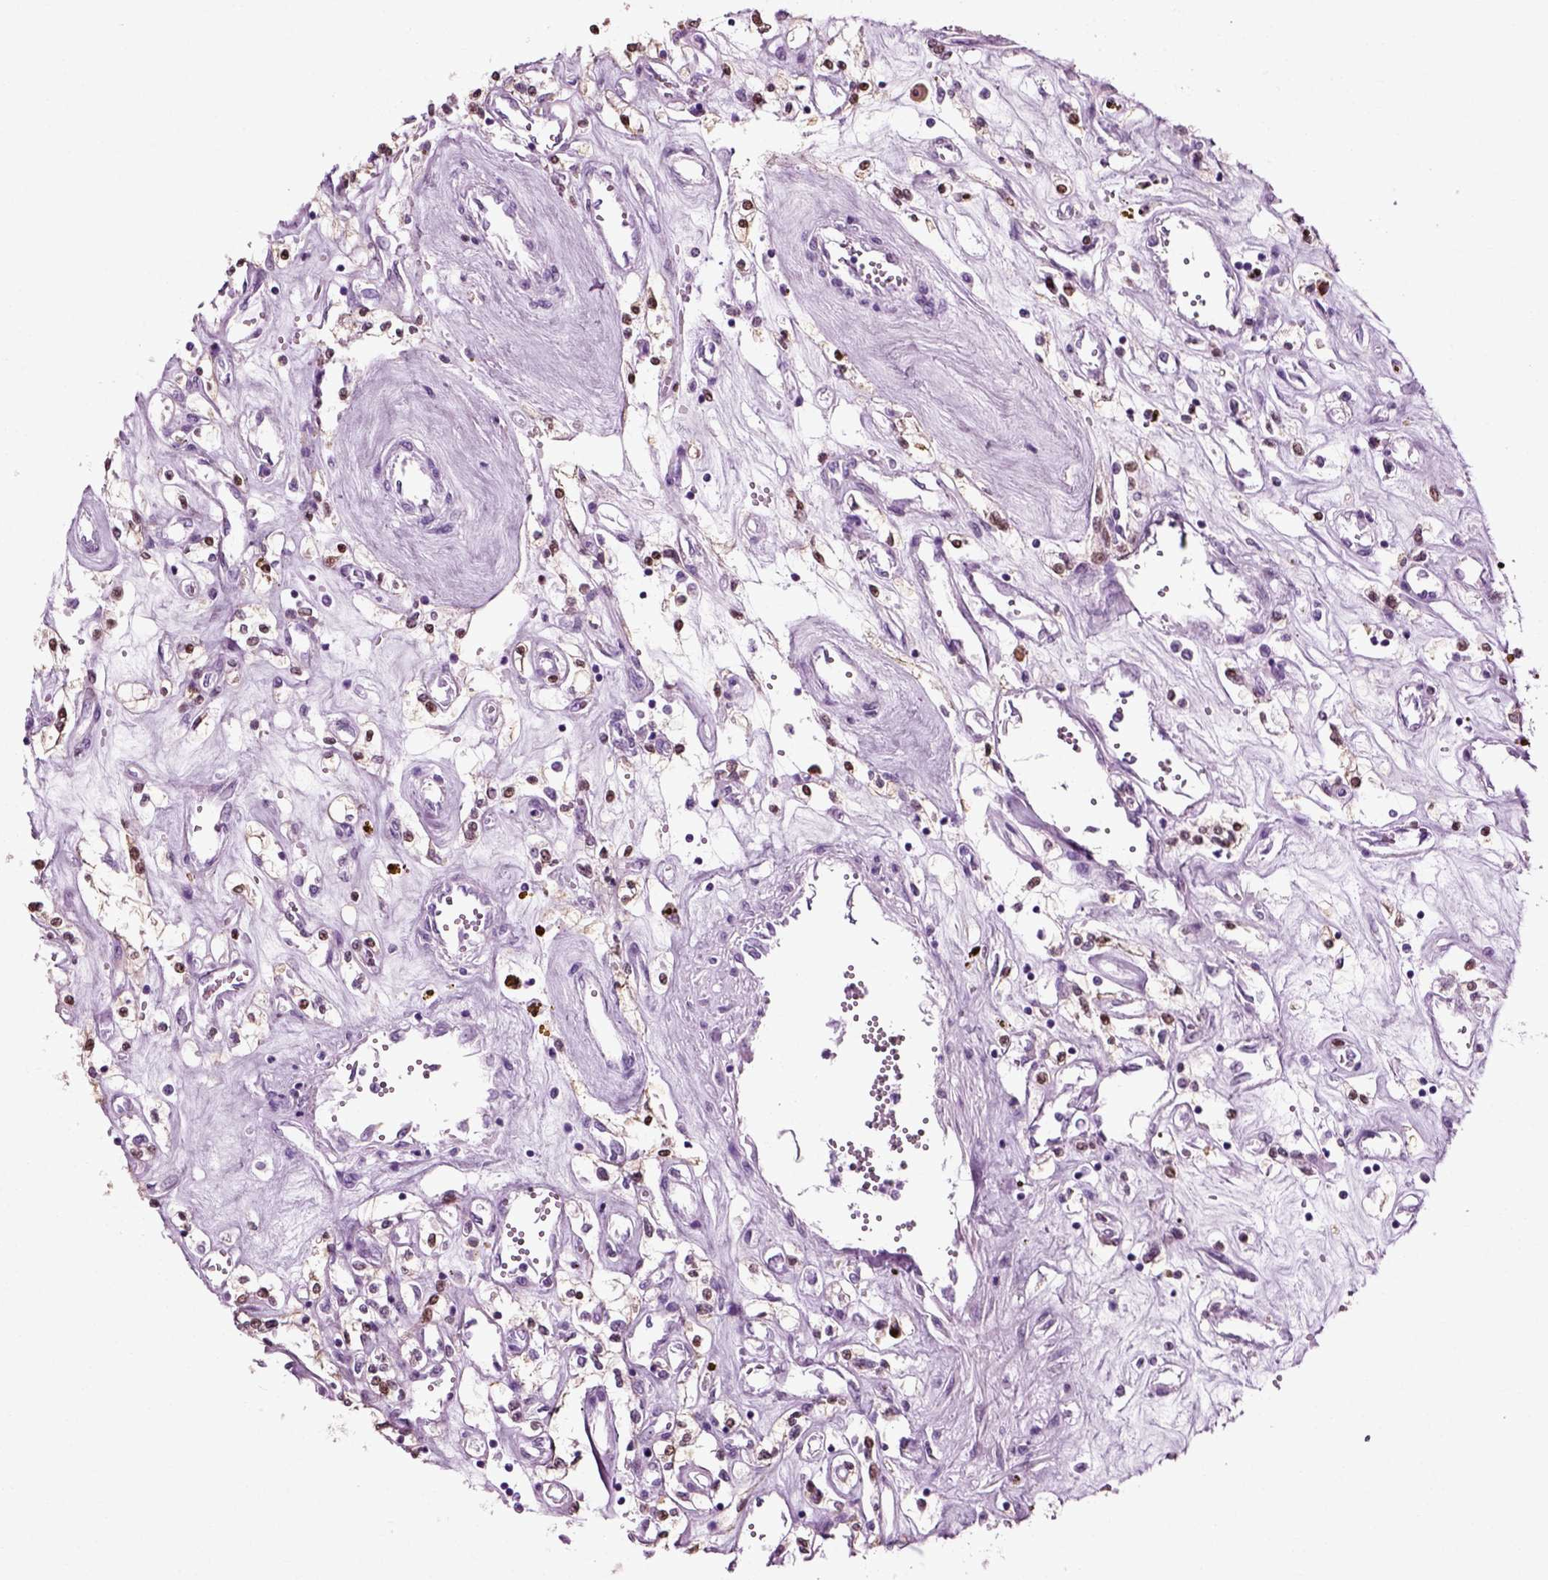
{"staining": {"intensity": "negative", "quantity": "none", "location": "none"}, "tissue": "renal cancer", "cell_type": "Tumor cells", "image_type": "cancer", "snomed": [{"axis": "morphology", "description": "Adenocarcinoma, NOS"}, {"axis": "topography", "description": "Kidney"}], "caption": "Human renal cancer stained for a protein using immunohistochemistry displays no positivity in tumor cells.", "gene": "SLC26A8", "patient": {"sex": "female", "age": 59}}